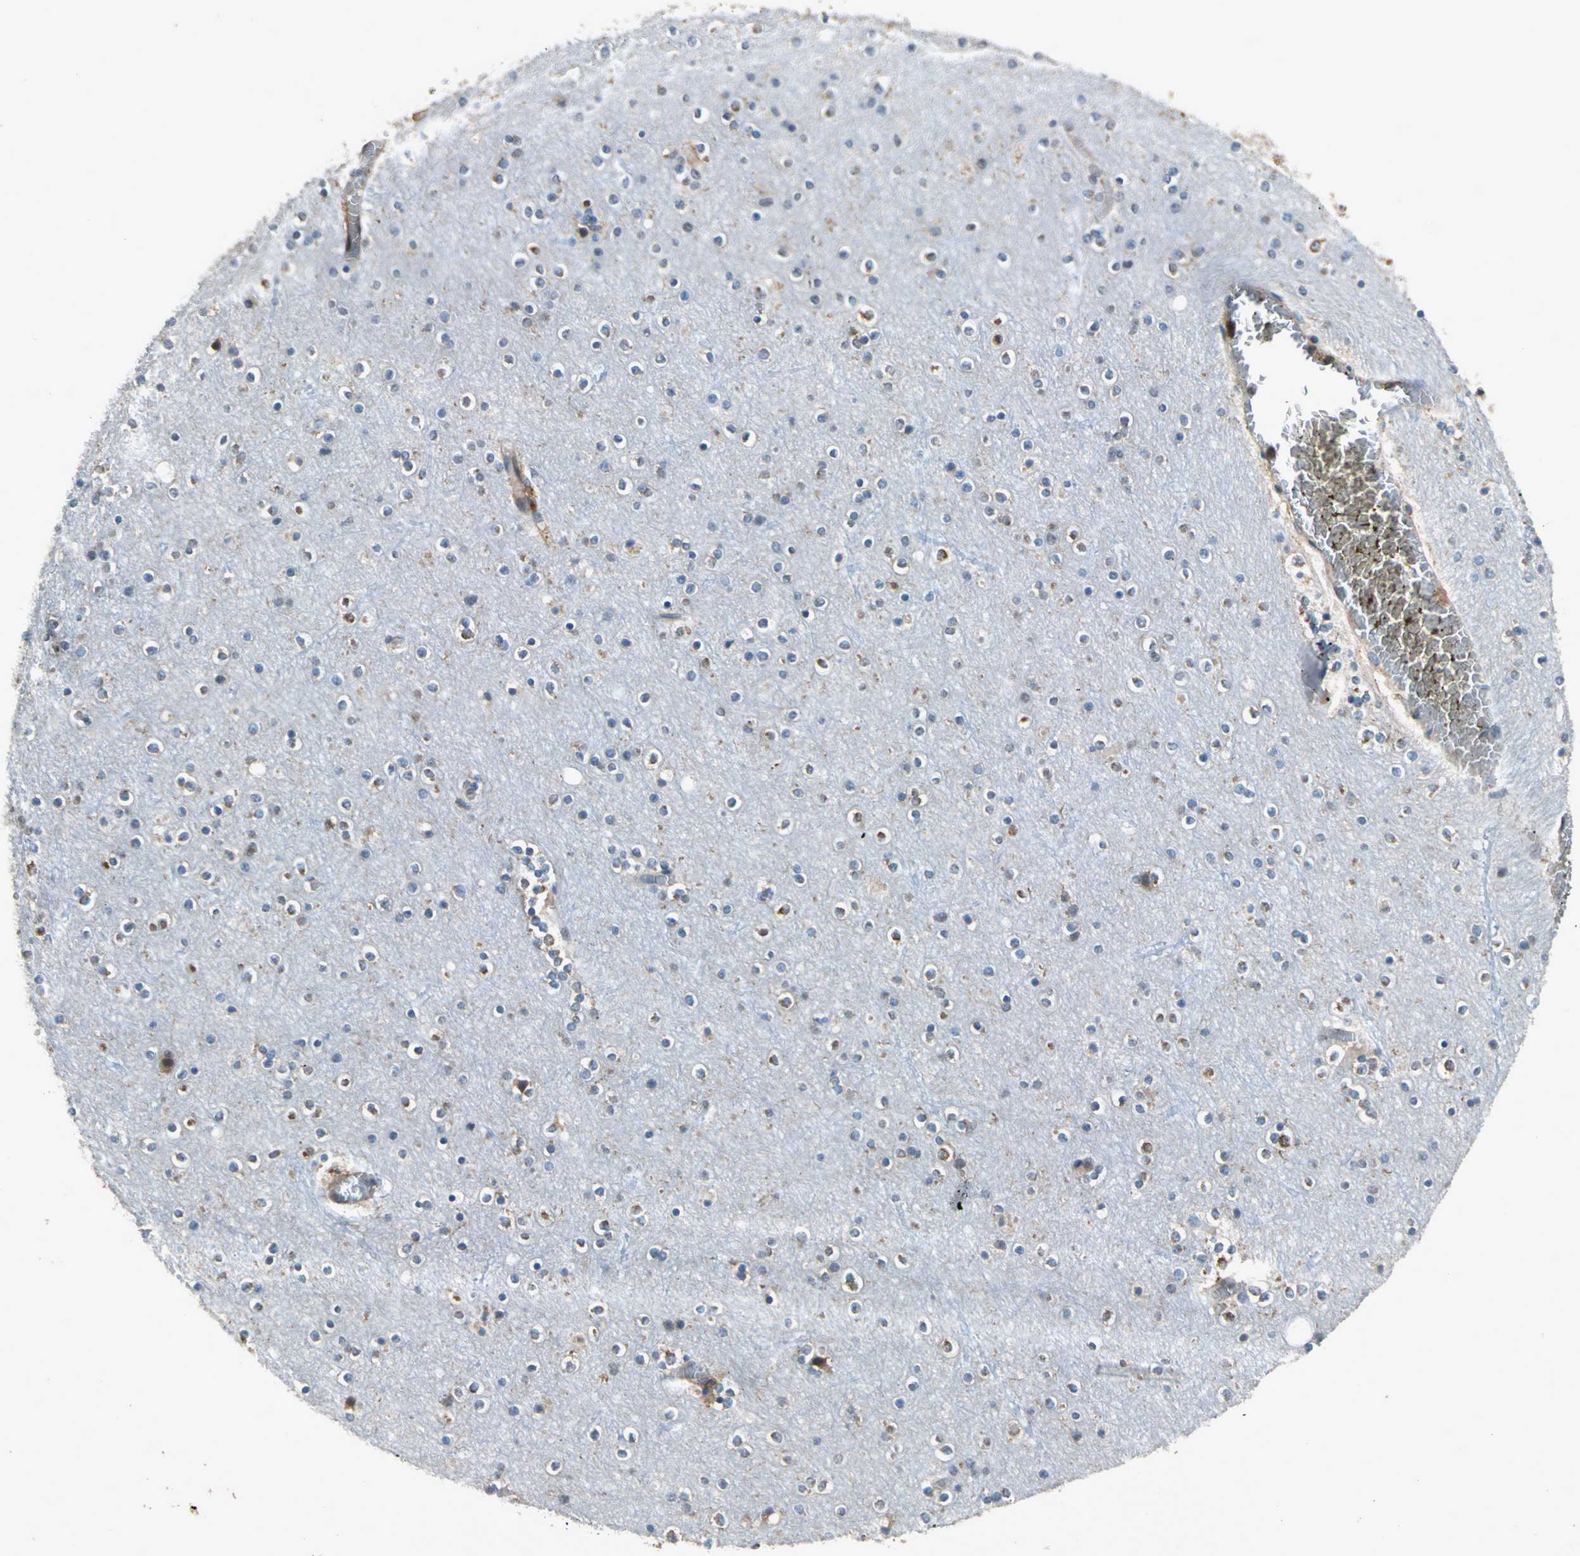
{"staining": {"intensity": "weak", "quantity": "25%-75%", "location": "cytoplasmic/membranous"}, "tissue": "cerebral cortex", "cell_type": "Endothelial cells", "image_type": "normal", "snomed": [{"axis": "morphology", "description": "Normal tissue, NOS"}, {"axis": "topography", "description": "Cerebral cortex"}], "caption": "A high-resolution photomicrograph shows IHC staining of normal cerebral cortex, which displays weak cytoplasmic/membranous staining in about 25%-75% of endothelial cells. Nuclei are stained in blue.", "gene": "EIF2B2", "patient": {"sex": "female", "age": 54}}